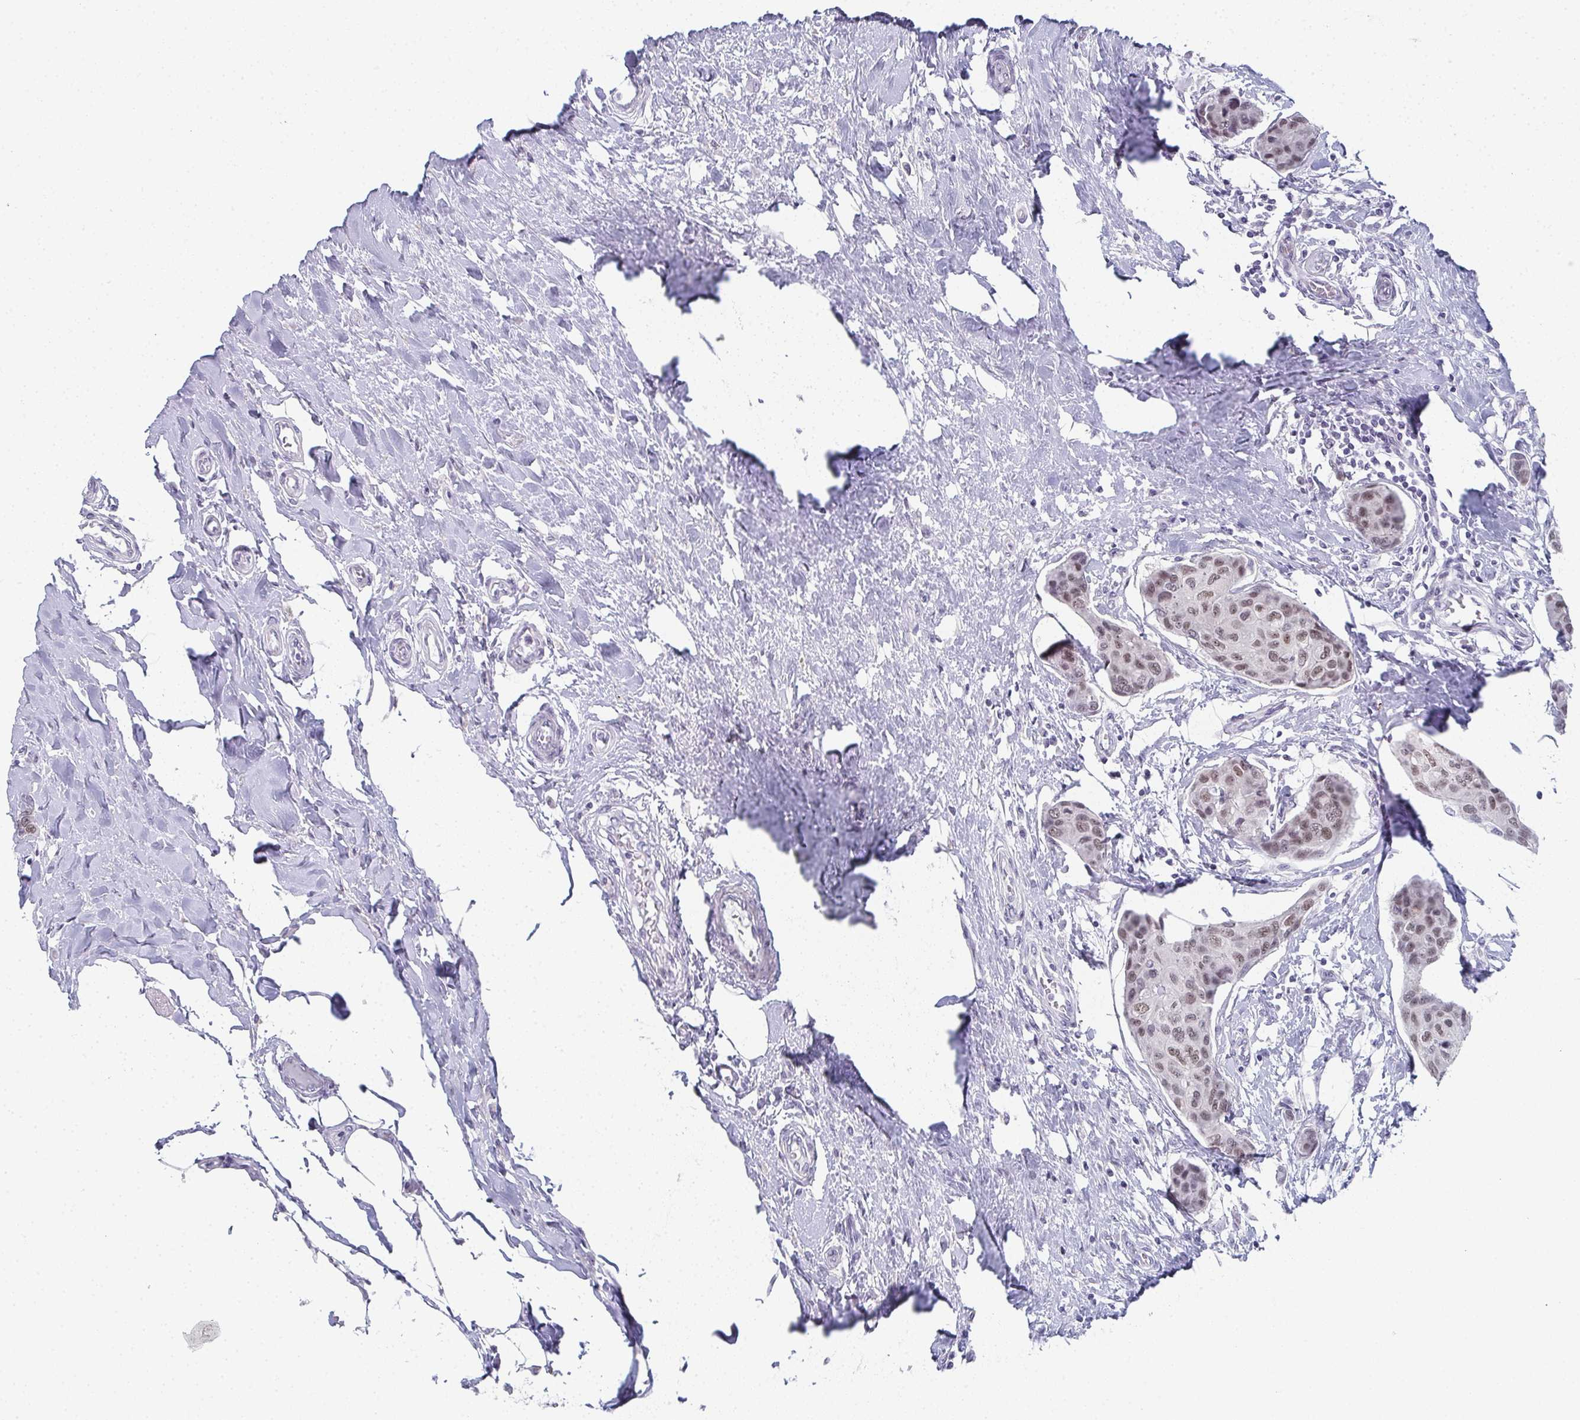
{"staining": {"intensity": "moderate", "quantity": "25%-75%", "location": "nuclear"}, "tissue": "breast cancer", "cell_type": "Tumor cells", "image_type": "cancer", "snomed": [{"axis": "morphology", "description": "Duct carcinoma"}, {"axis": "topography", "description": "Breast"}], "caption": "DAB (3,3'-diaminobenzidine) immunohistochemical staining of human breast intraductal carcinoma demonstrates moderate nuclear protein staining in approximately 25%-75% of tumor cells.", "gene": "PYCR3", "patient": {"sex": "female", "age": 80}}